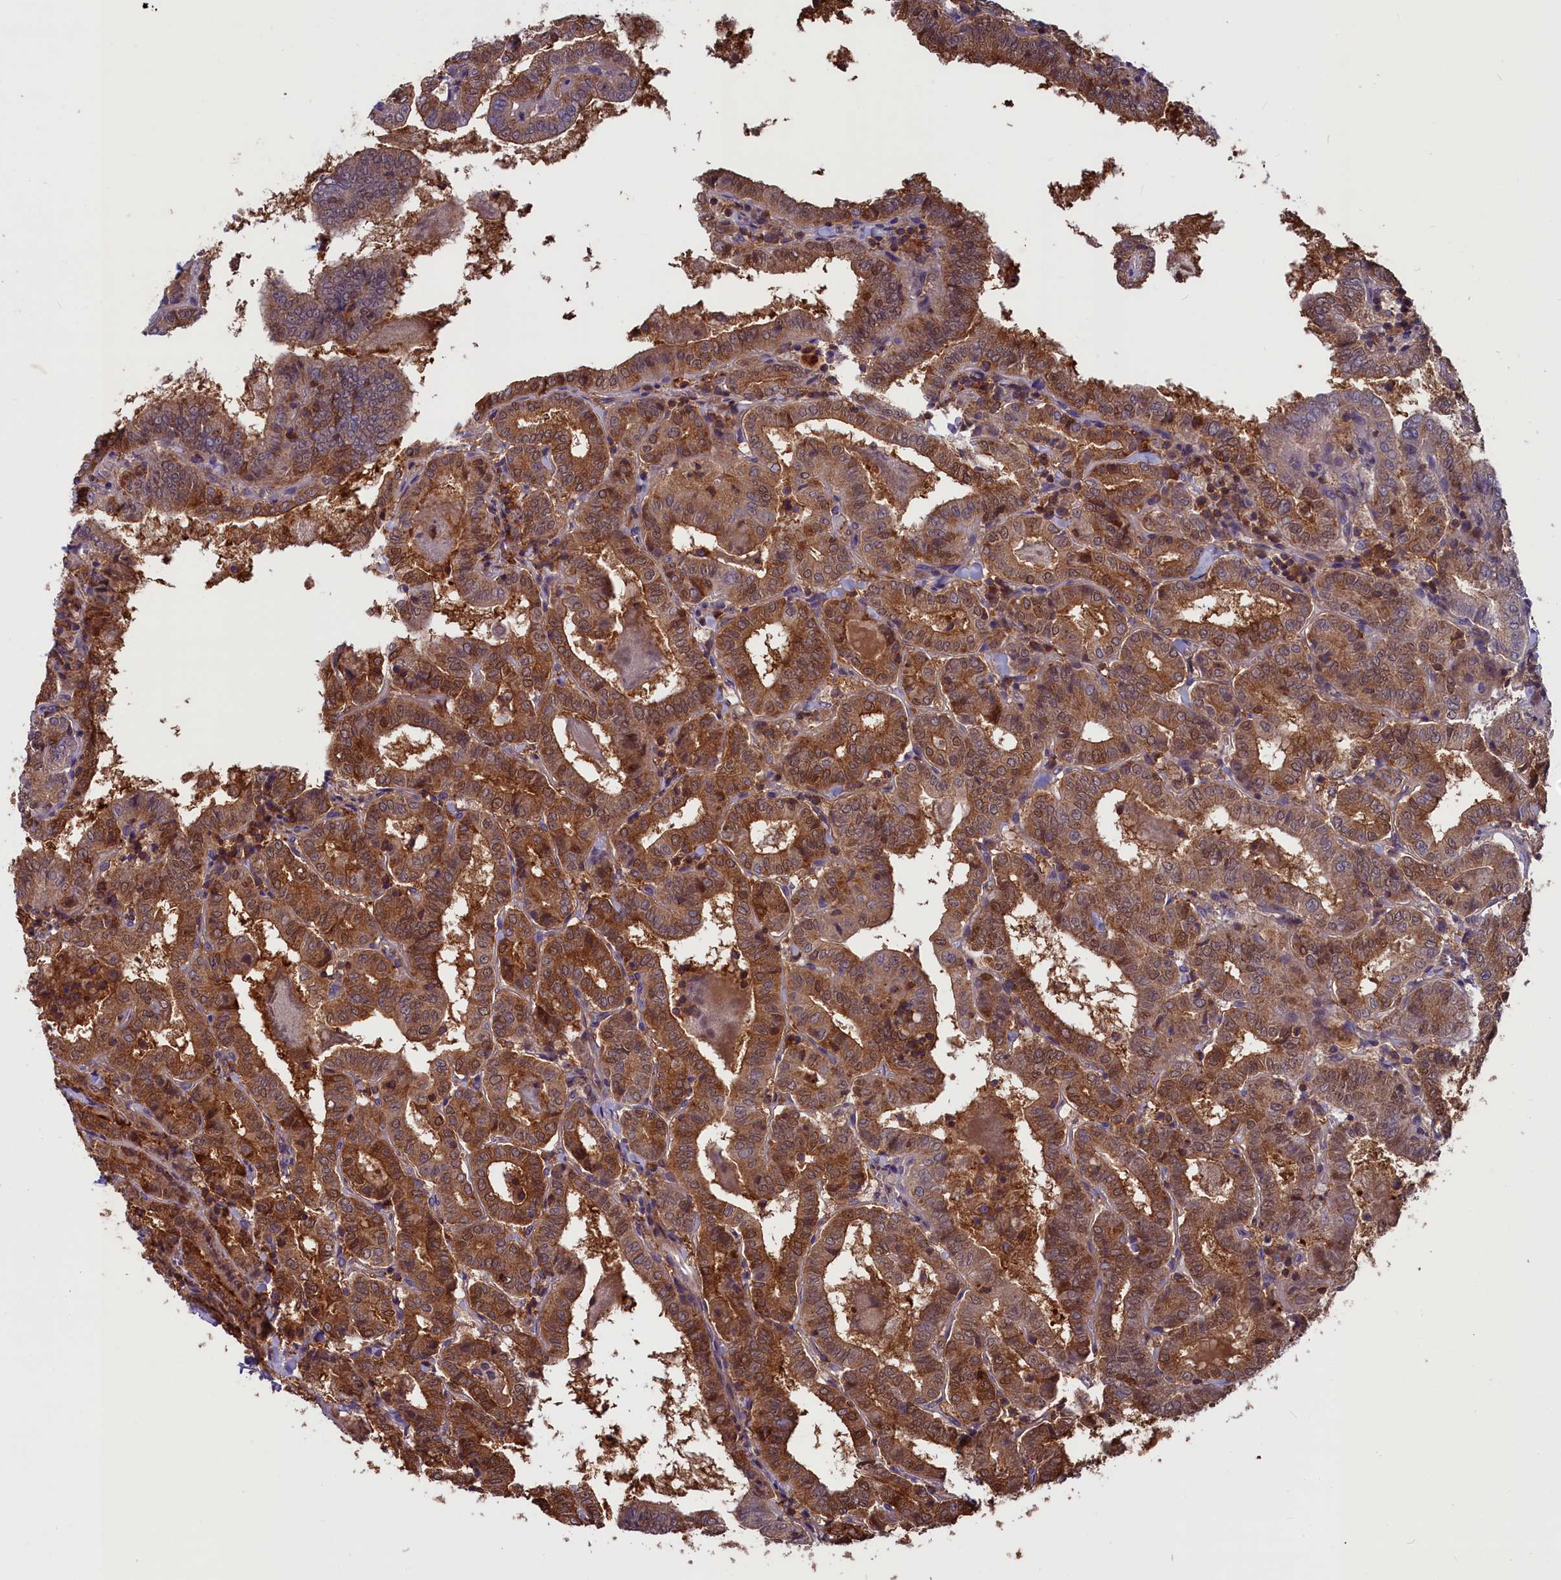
{"staining": {"intensity": "strong", "quantity": ">75%", "location": "cytoplasmic/membranous,nuclear"}, "tissue": "thyroid cancer", "cell_type": "Tumor cells", "image_type": "cancer", "snomed": [{"axis": "morphology", "description": "Papillary adenocarcinoma, NOS"}, {"axis": "topography", "description": "Thyroid gland"}], "caption": "Thyroid papillary adenocarcinoma stained for a protein (brown) displays strong cytoplasmic/membranous and nuclear positive positivity in approximately >75% of tumor cells.", "gene": "MYO9B", "patient": {"sex": "female", "age": 72}}